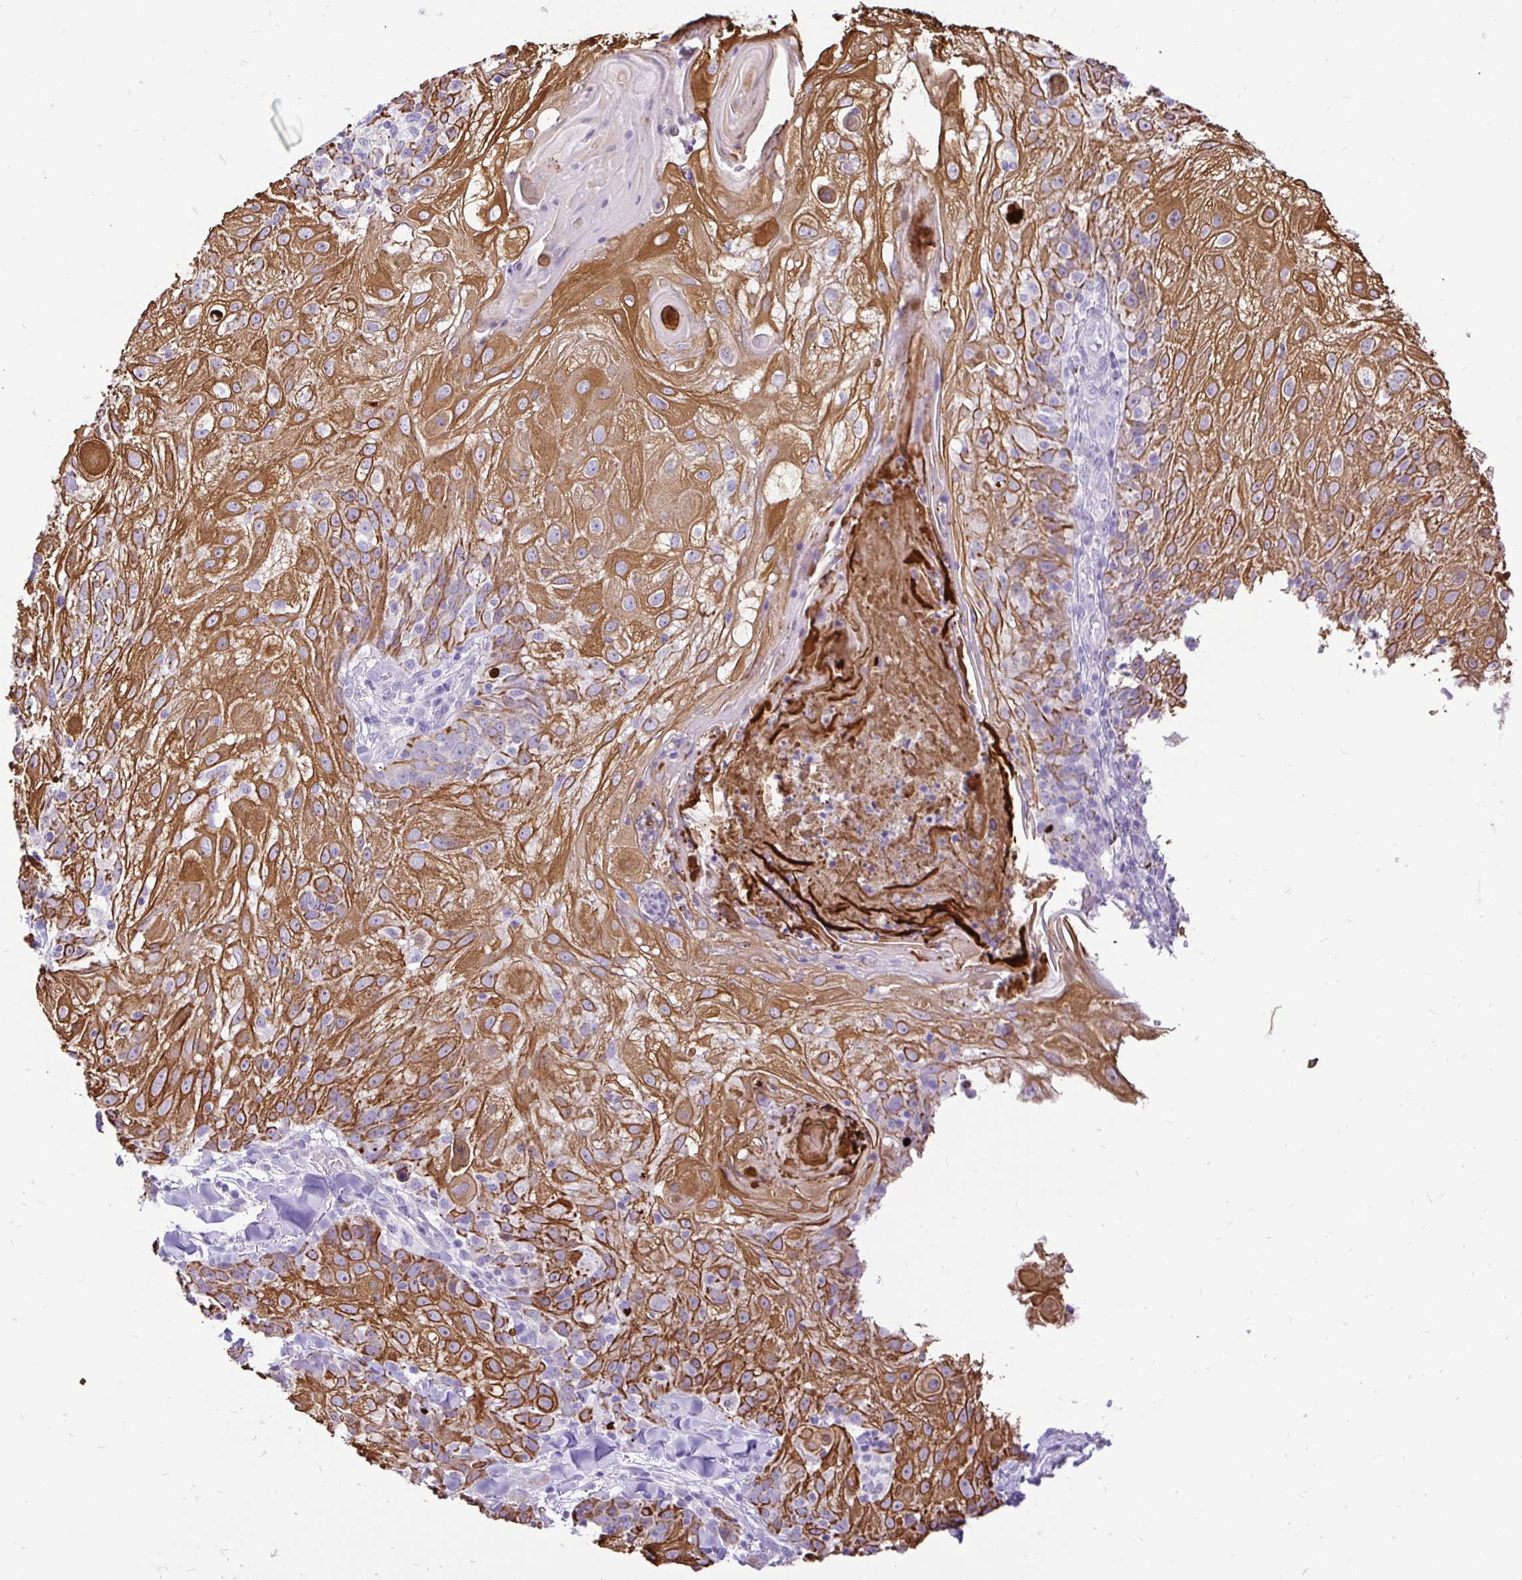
{"staining": {"intensity": "strong", "quantity": ">75%", "location": "cytoplasmic/membranous"}, "tissue": "skin cancer", "cell_type": "Tumor cells", "image_type": "cancer", "snomed": [{"axis": "morphology", "description": "Normal tissue, NOS"}, {"axis": "morphology", "description": "Squamous cell carcinoma, NOS"}, {"axis": "topography", "description": "Skin"}], "caption": "Immunohistochemistry (IHC) (DAB (3,3'-diaminobenzidine)) staining of skin cancer displays strong cytoplasmic/membranous protein expression in approximately >75% of tumor cells.", "gene": "TAF1D", "patient": {"sex": "female", "age": 83}}